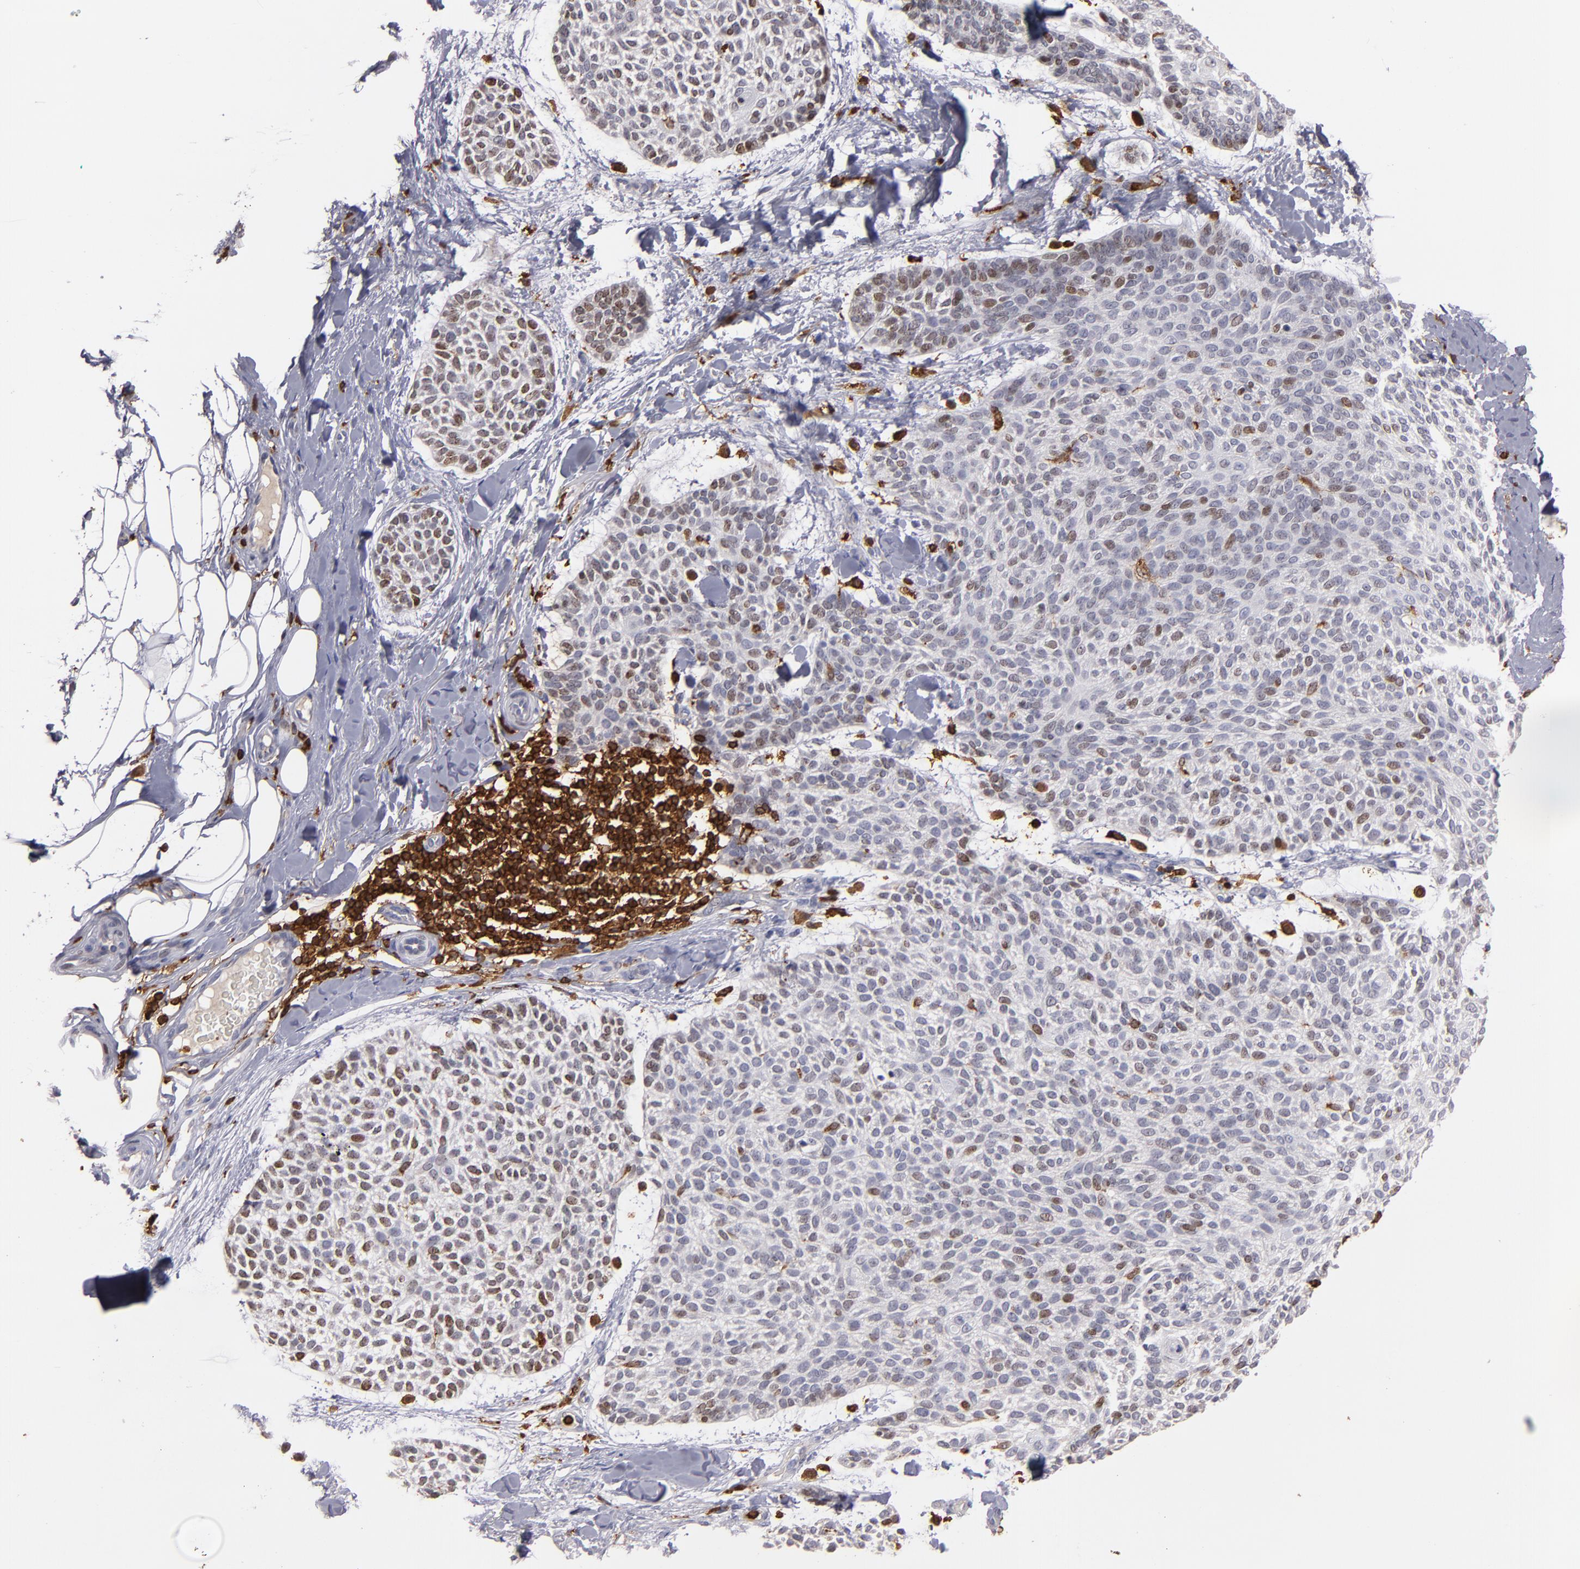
{"staining": {"intensity": "moderate", "quantity": "25%-75%", "location": "nuclear"}, "tissue": "skin cancer", "cell_type": "Tumor cells", "image_type": "cancer", "snomed": [{"axis": "morphology", "description": "Normal tissue, NOS"}, {"axis": "morphology", "description": "Basal cell carcinoma"}, {"axis": "topography", "description": "Skin"}], "caption": "About 25%-75% of tumor cells in basal cell carcinoma (skin) exhibit moderate nuclear protein expression as visualized by brown immunohistochemical staining.", "gene": "WAS", "patient": {"sex": "female", "age": 70}}